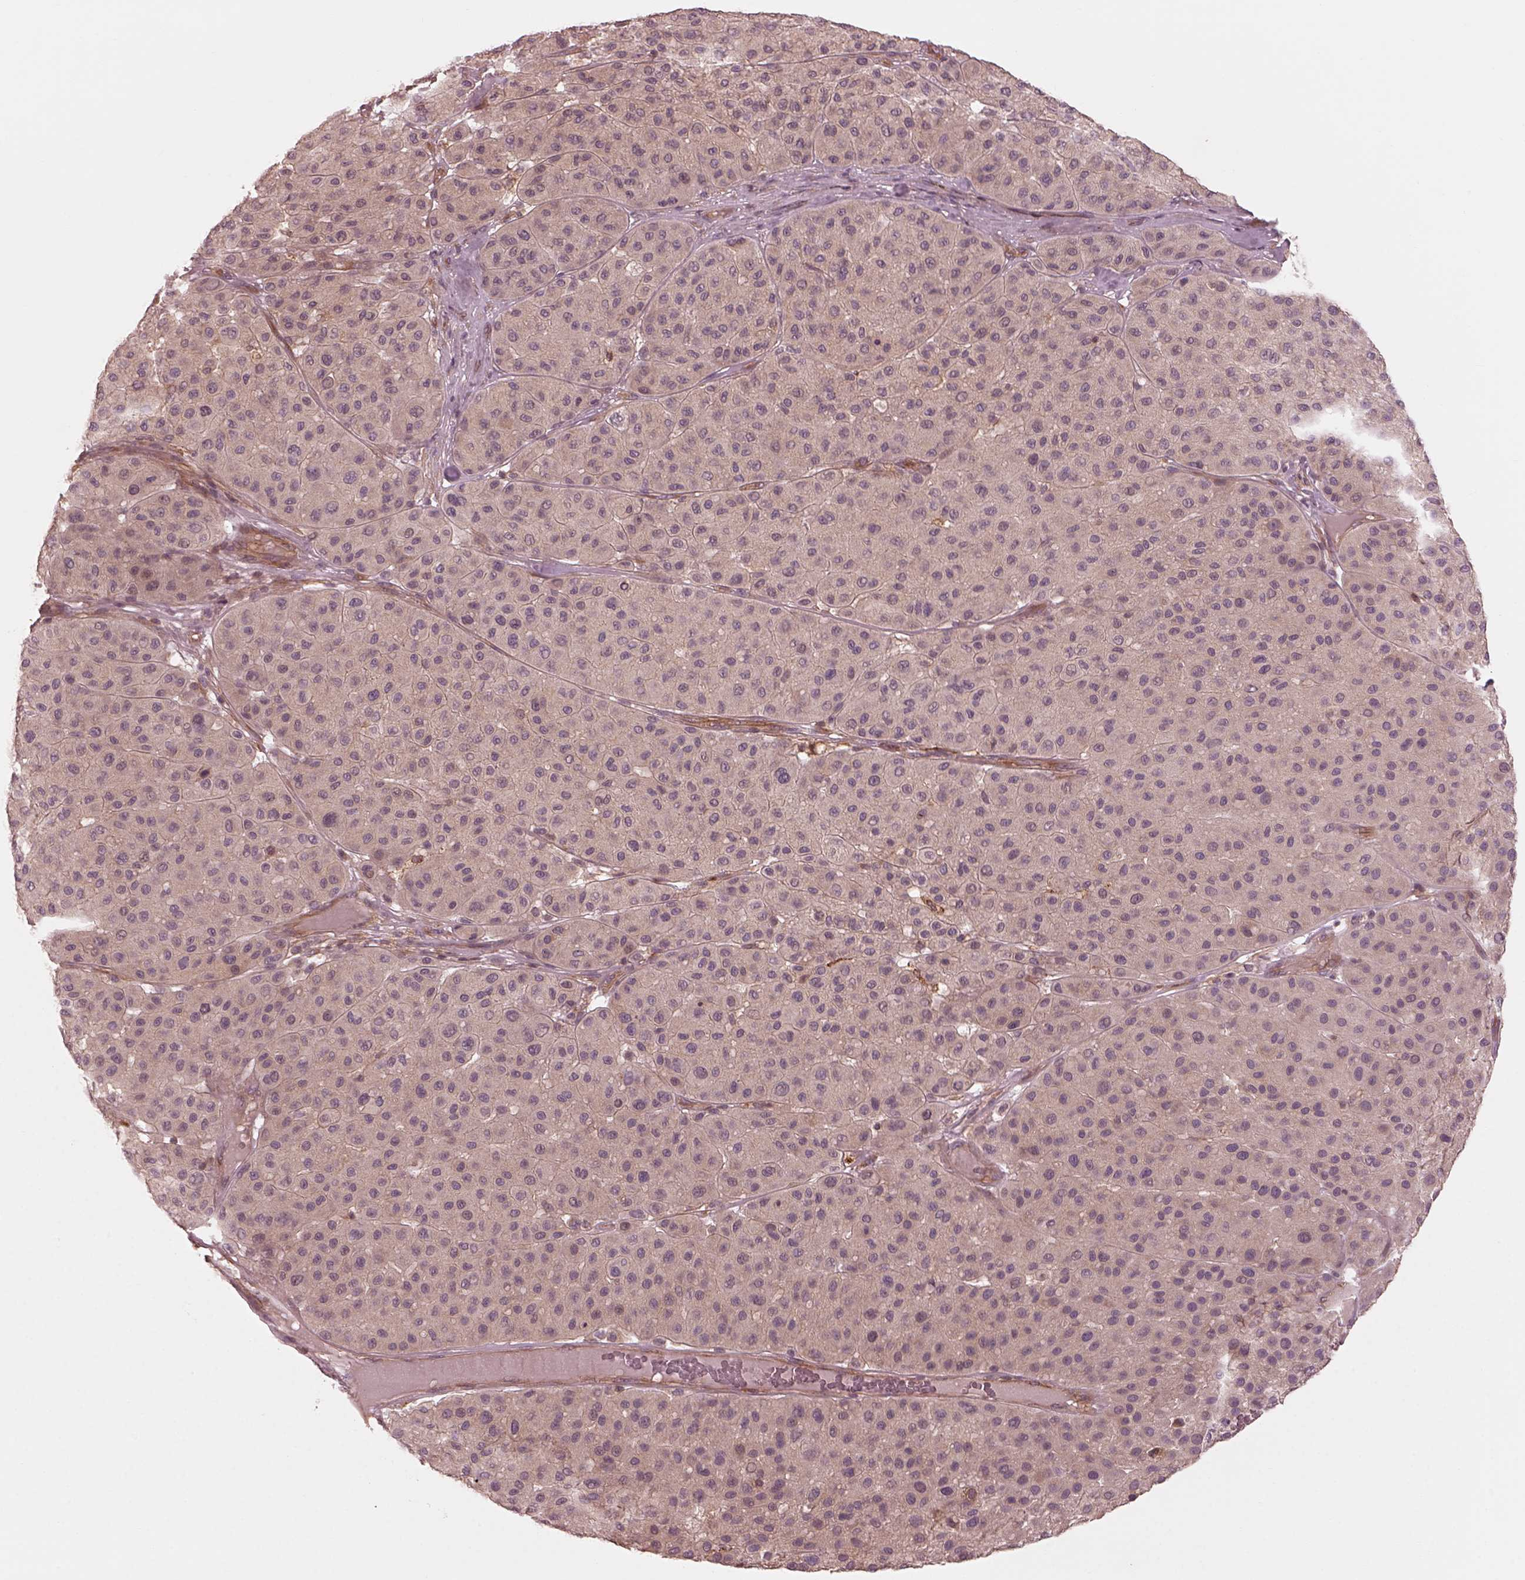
{"staining": {"intensity": "negative", "quantity": "none", "location": "none"}, "tissue": "melanoma", "cell_type": "Tumor cells", "image_type": "cancer", "snomed": [{"axis": "morphology", "description": "Malignant melanoma, Metastatic site"}, {"axis": "topography", "description": "Smooth muscle"}], "caption": "The photomicrograph reveals no significant staining in tumor cells of melanoma.", "gene": "FAM107B", "patient": {"sex": "male", "age": 41}}